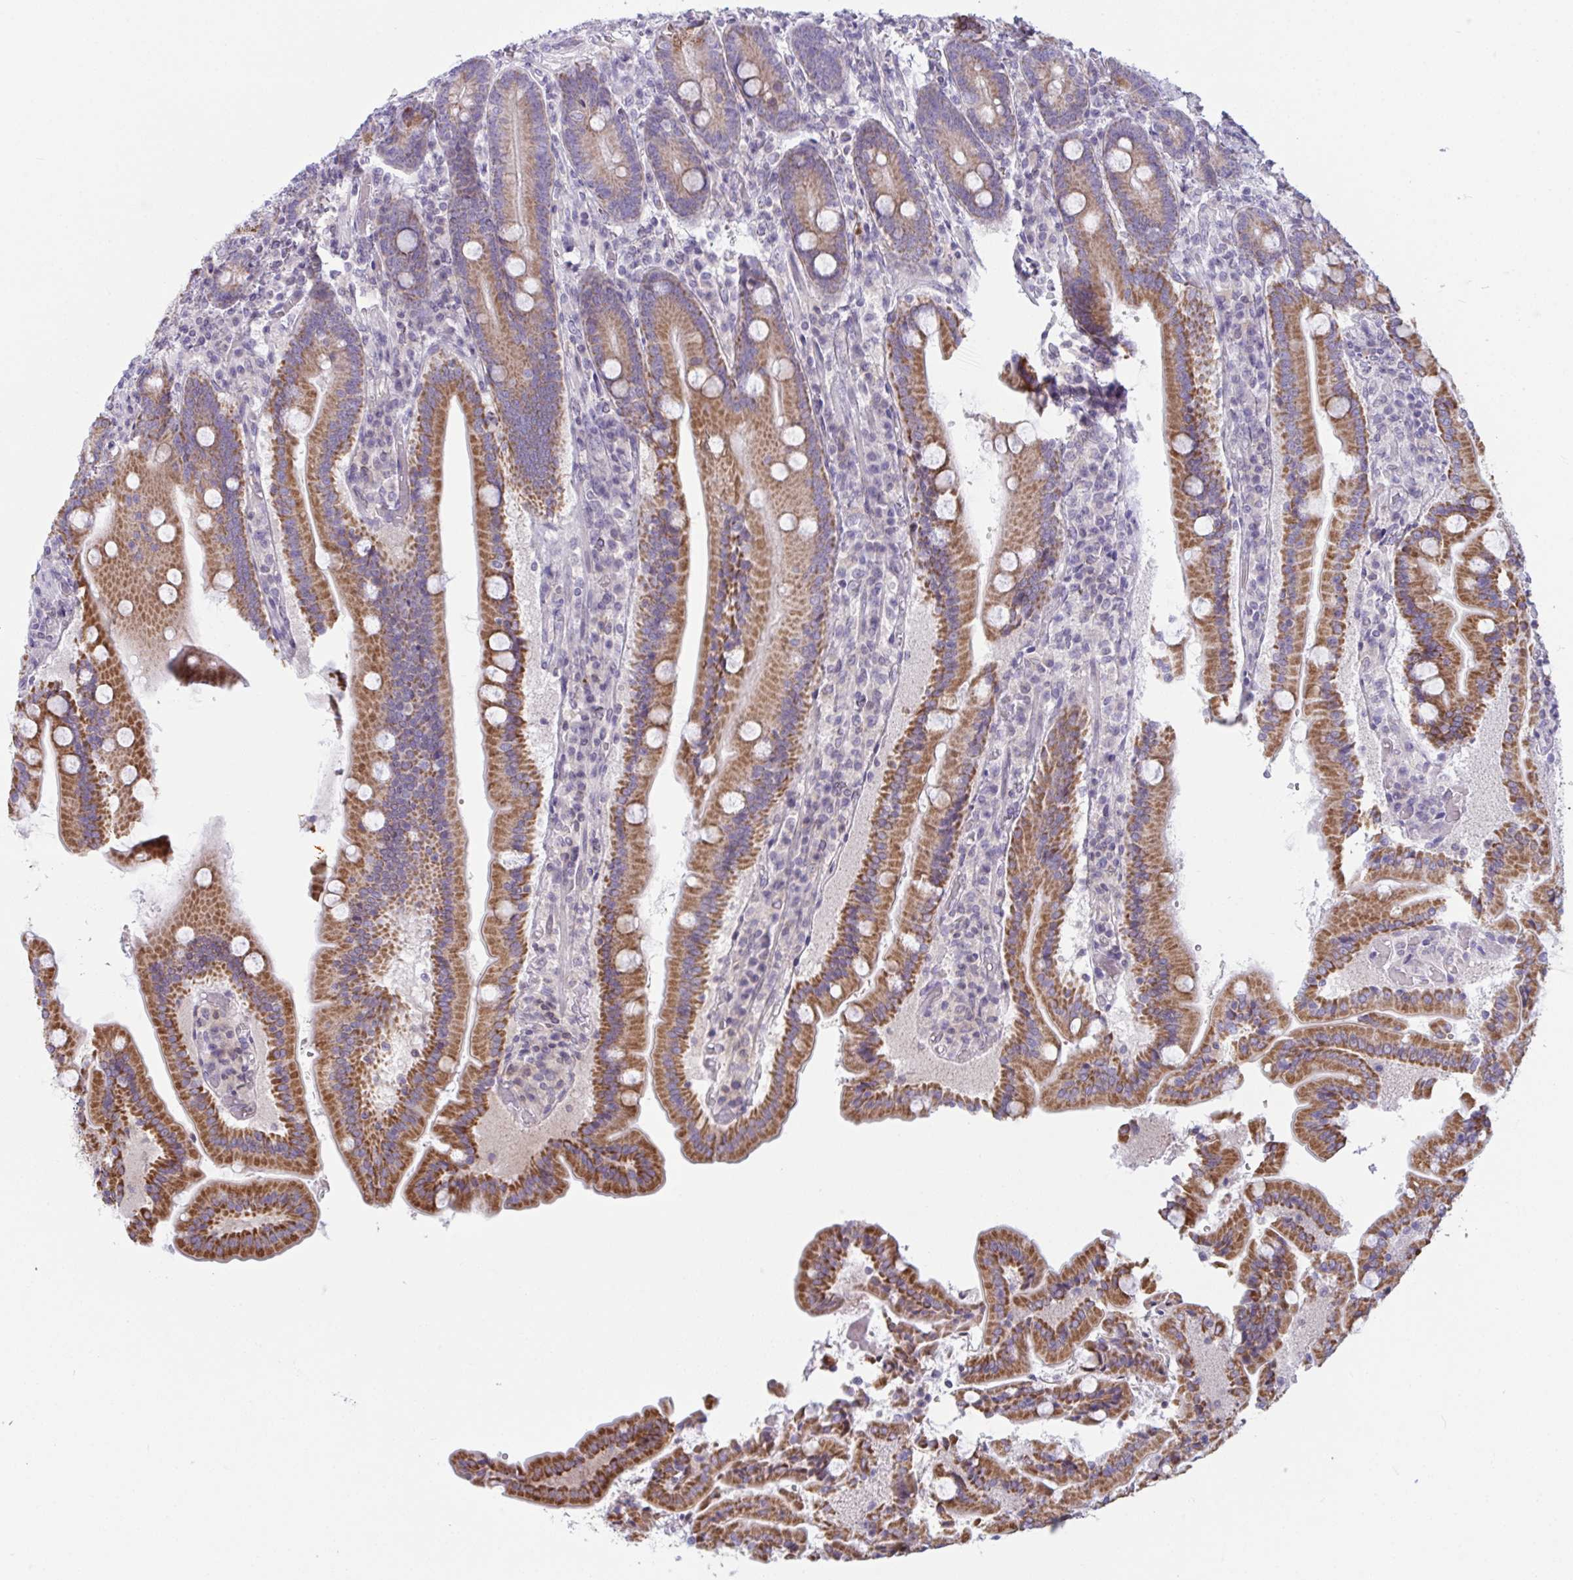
{"staining": {"intensity": "moderate", "quantity": "25%-75%", "location": "cytoplasmic/membranous"}, "tissue": "duodenum", "cell_type": "Glandular cells", "image_type": "normal", "snomed": [{"axis": "morphology", "description": "Normal tissue, NOS"}, {"axis": "topography", "description": "Duodenum"}], "caption": "A micrograph showing moderate cytoplasmic/membranous positivity in approximately 25%-75% of glandular cells in normal duodenum, as visualized by brown immunohistochemical staining.", "gene": "TANK", "patient": {"sex": "female", "age": 62}}